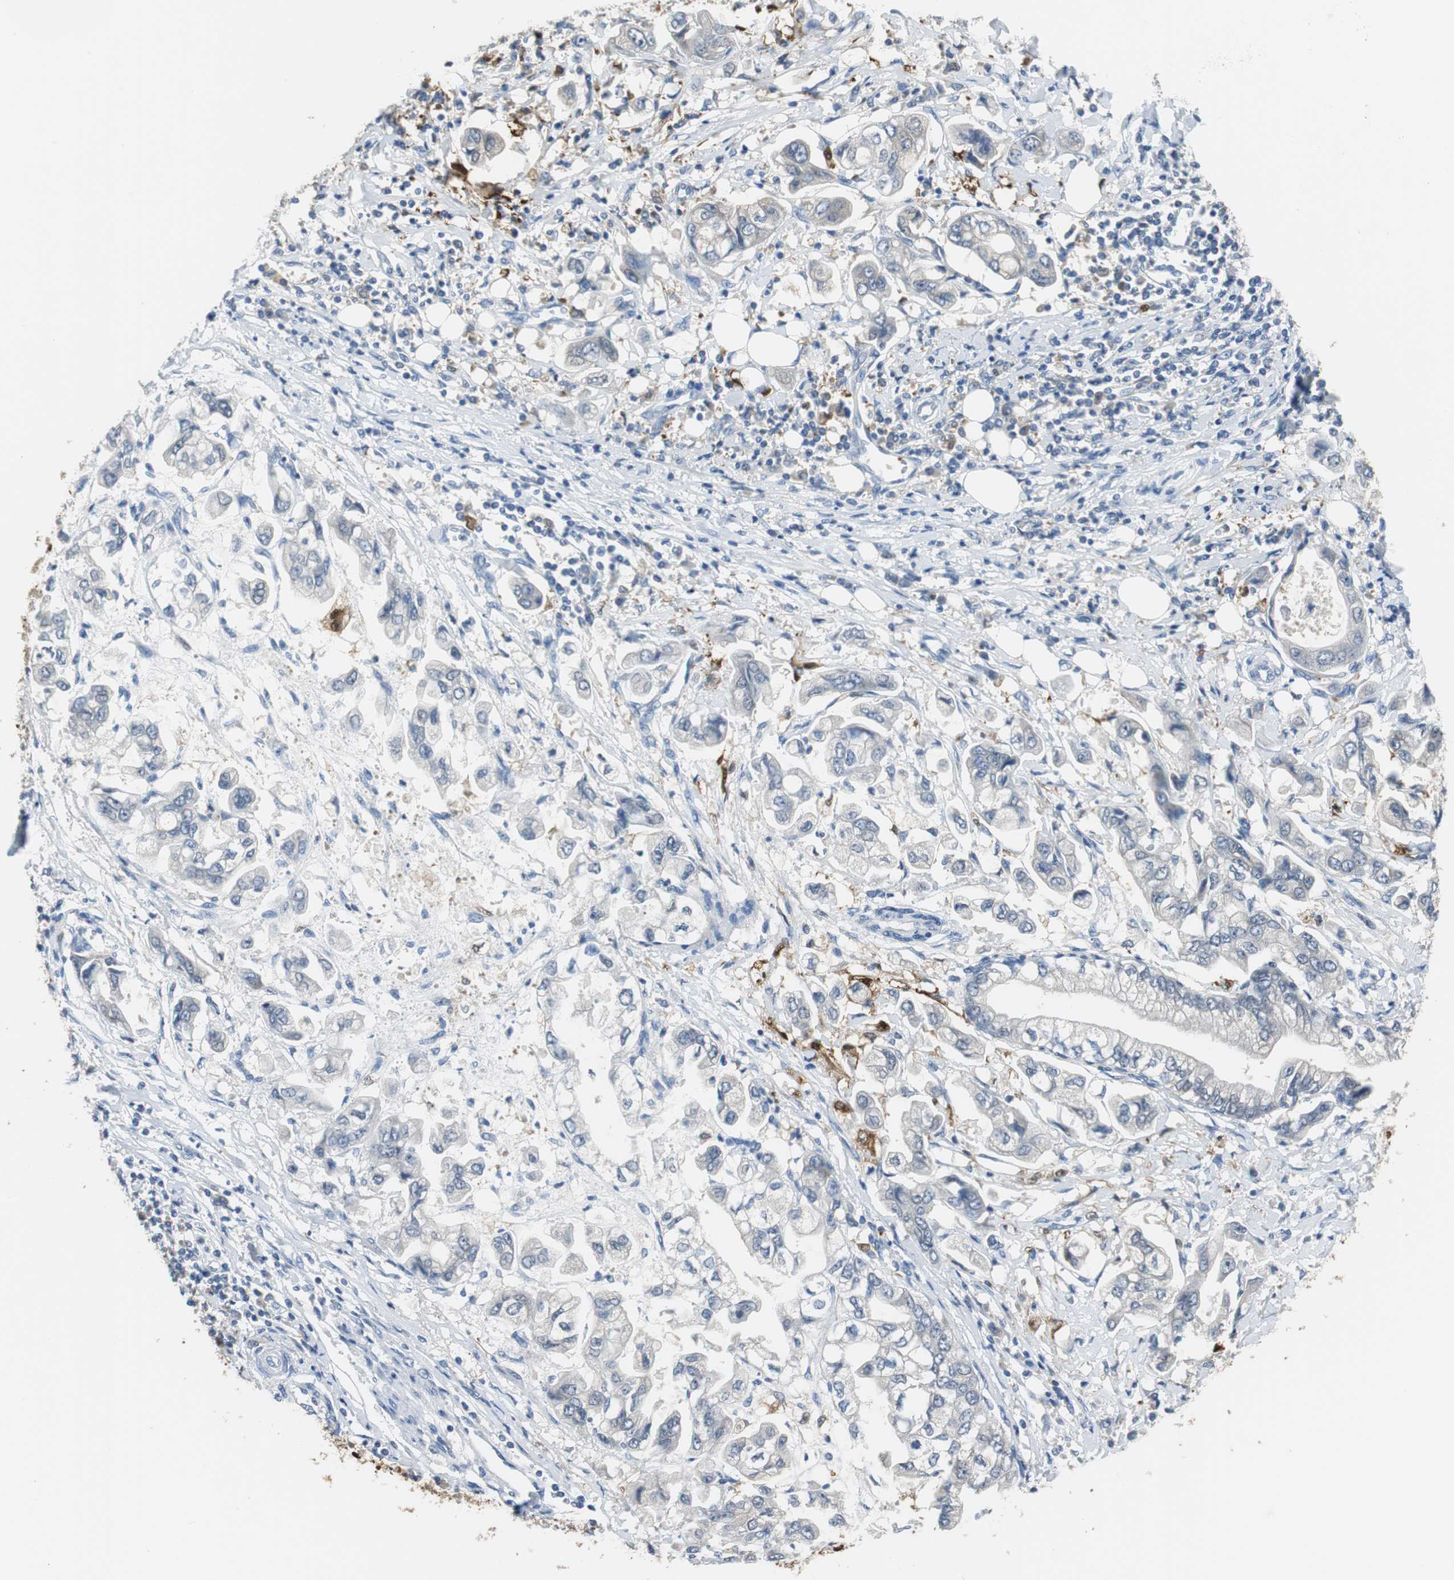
{"staining": {"intensity": "weak", "quantity": "<25%", "location": "cytoplasmic/membranous"}, "tissue": "stomach cancer", "cell_type": "Tumor cells", "image_type": "cancer", "snomed": [{"axis": "morphology", "description": "Adenocarcinoma, NOS"}, {"axis": "topography", "description": "Stomach"}], "caption": "IHC image of human stomach cancer stained for a protein (brown), which demonstrates no positivity in tumor cells.", "gene": "FBP1", "patient": {"sex": "male", "age": 62}}